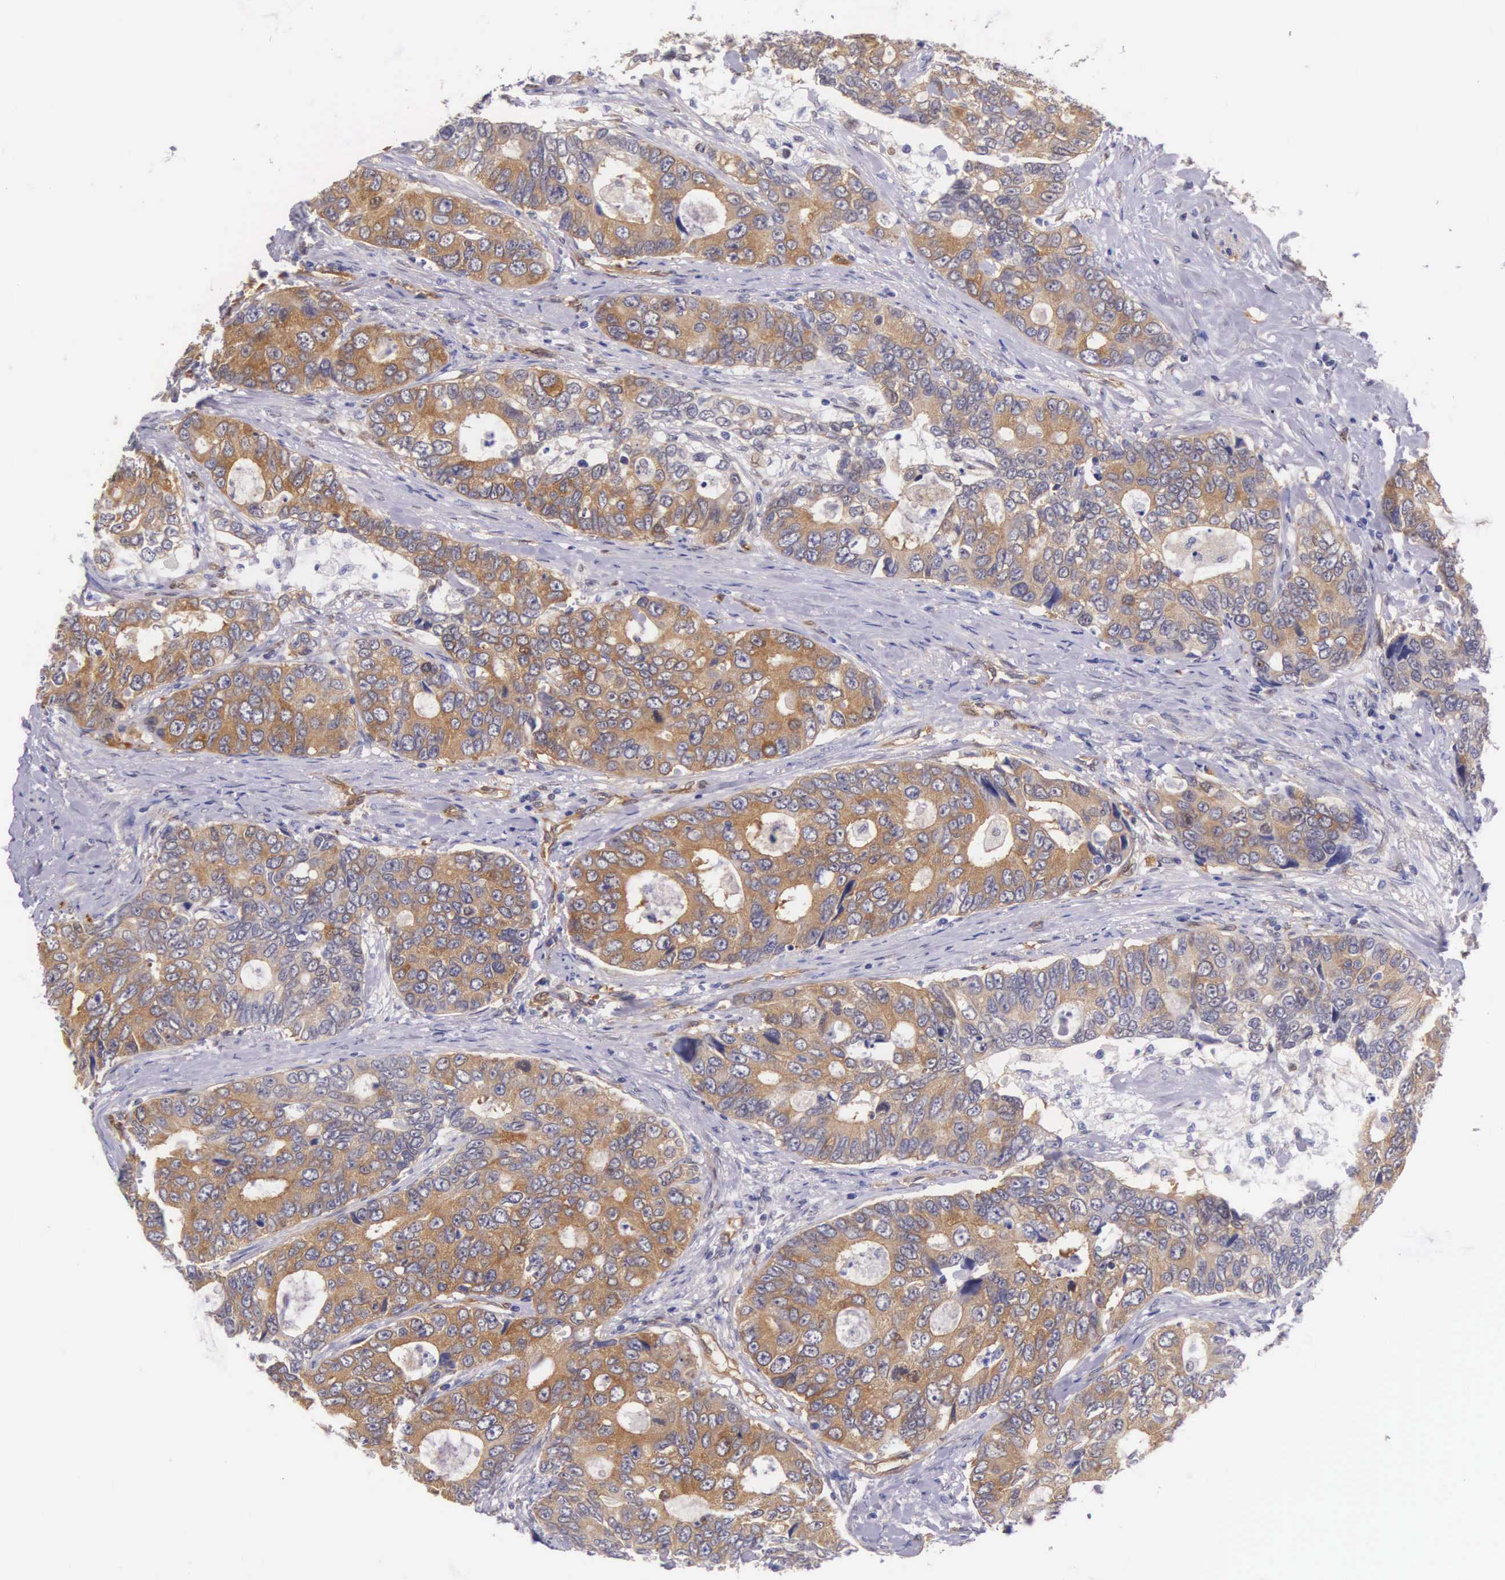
{"staining": {"intensity": "moderate", "quantity": ">75%", "location": "cytoplasmic/membranous"}, "tissue": "colorectal cancer", "cell_type": "Tumor cells", "image_type": "cancer", "snomed": [{"axis": "morphology", "description": "Adenocarcinoma, NOS"}, {"axis": "topography", "description": "Rectum"}], "caption": "Immunohistochemistry (IHC) staining of colorectal cancer (adenocarcinoma), which exhibits medium levels of moderate cytoplasmic/membranous staining in approximately >75% of tumor cells indicating moderate cytoplasmic/membranous protein staining. The staining was performed using DAB (brown) for protein detection and nuclei were counterstained in hematoxylin (blue).", "gene": "BCAR1", "patient": {"sex": "female", "age": 67}}